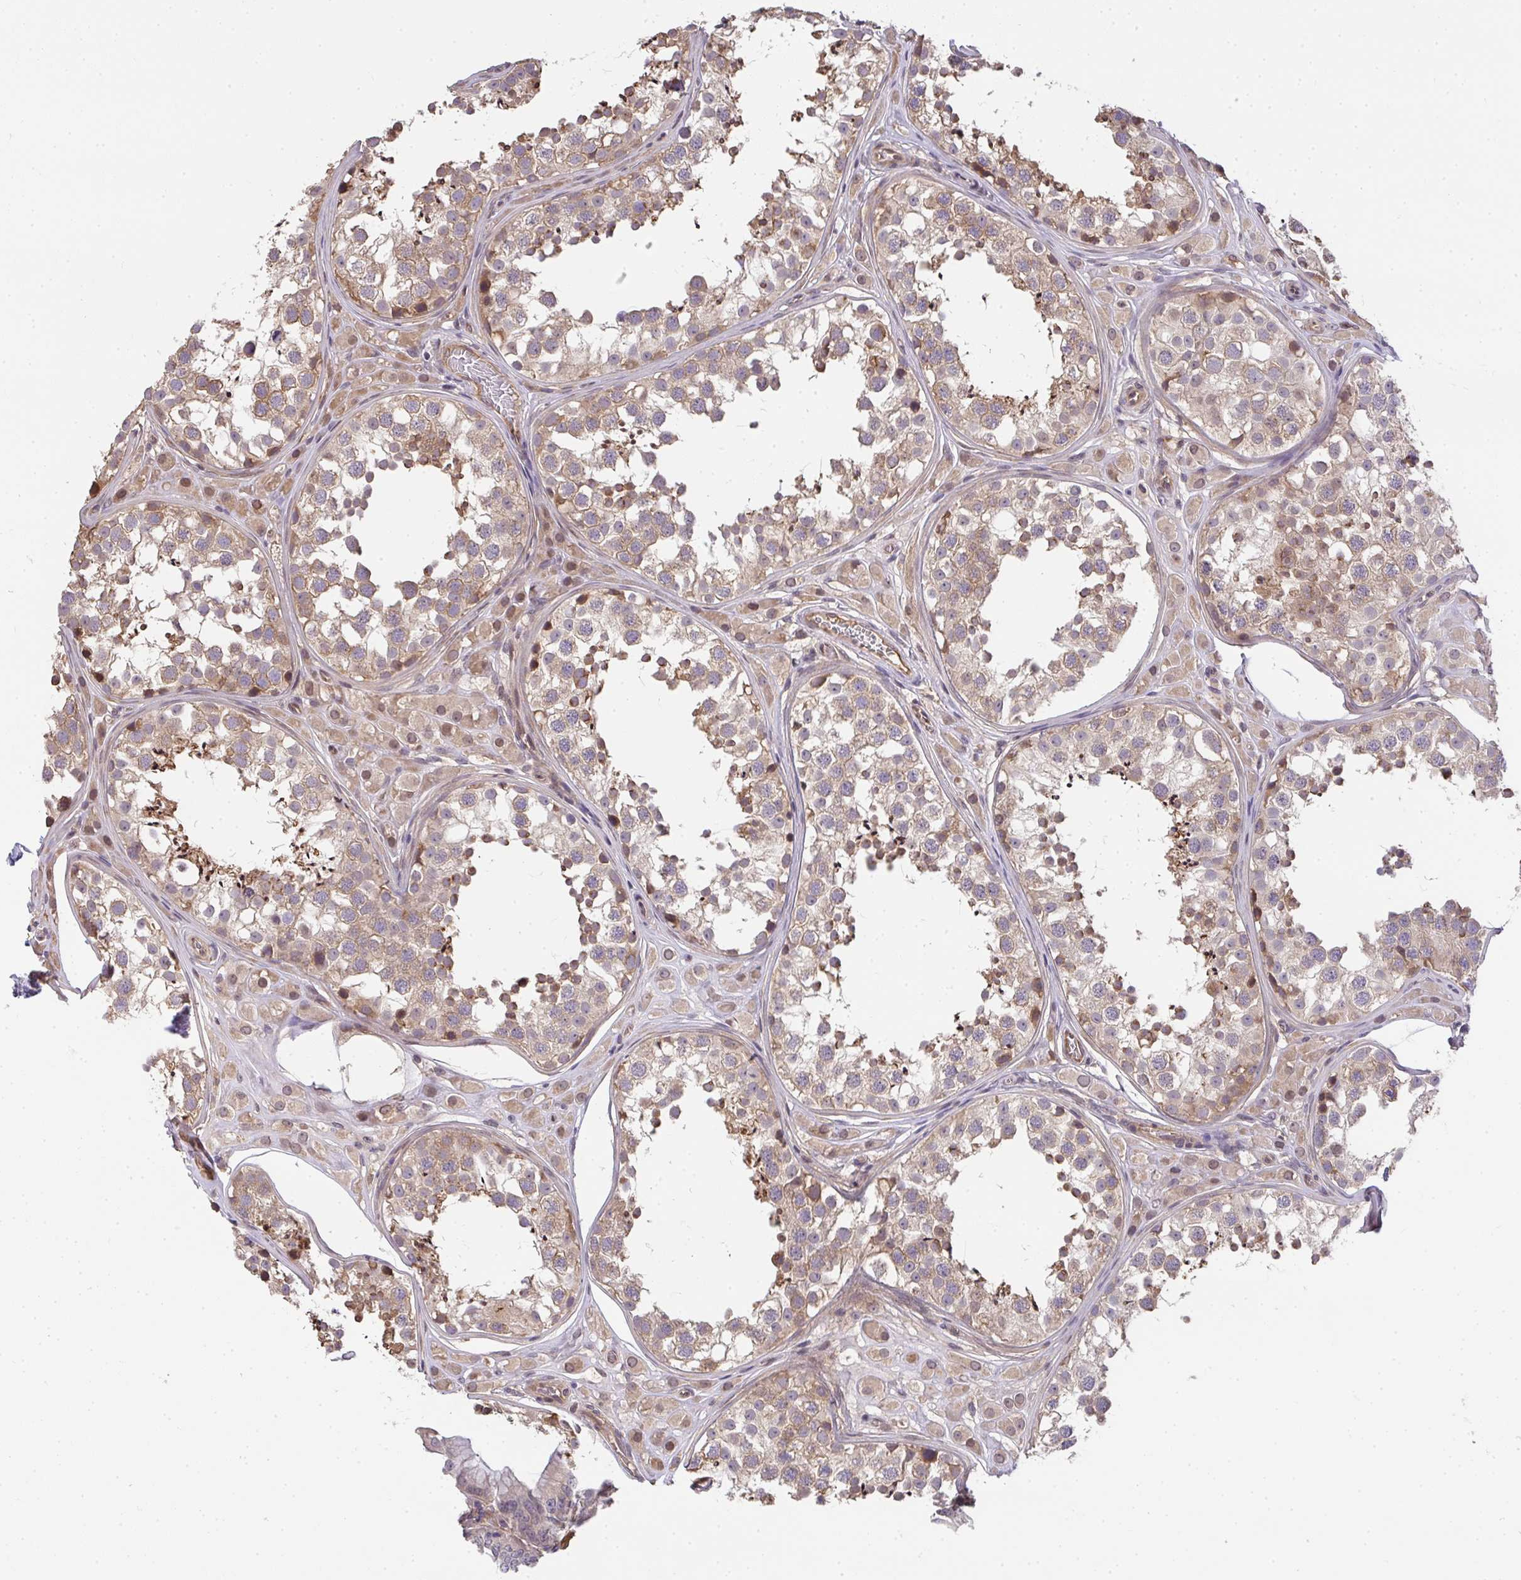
{"staining": {"intensity": "moderate", "quantity": "25%-75%", "location": "cytoplasmic/membranous"}, "tissue": "testis", "cell_type": "Cells in seminiferous ducts", "image_type": "normal", "snomed": [{"axis": "morphology", "description": "Normal tissue, NOS"}, {"axis": "topography", "description": "Testis"}], "caption": "Approximately 25%-75% of cells in seminiferous ducts in benign human testis exhibit moderate cytoplasmic/membranous protein staining as visualized by brown immunohistochemical staining.", "gene": "EEF1AKMT1", "patient": {"sex": "male", "age": 13}}